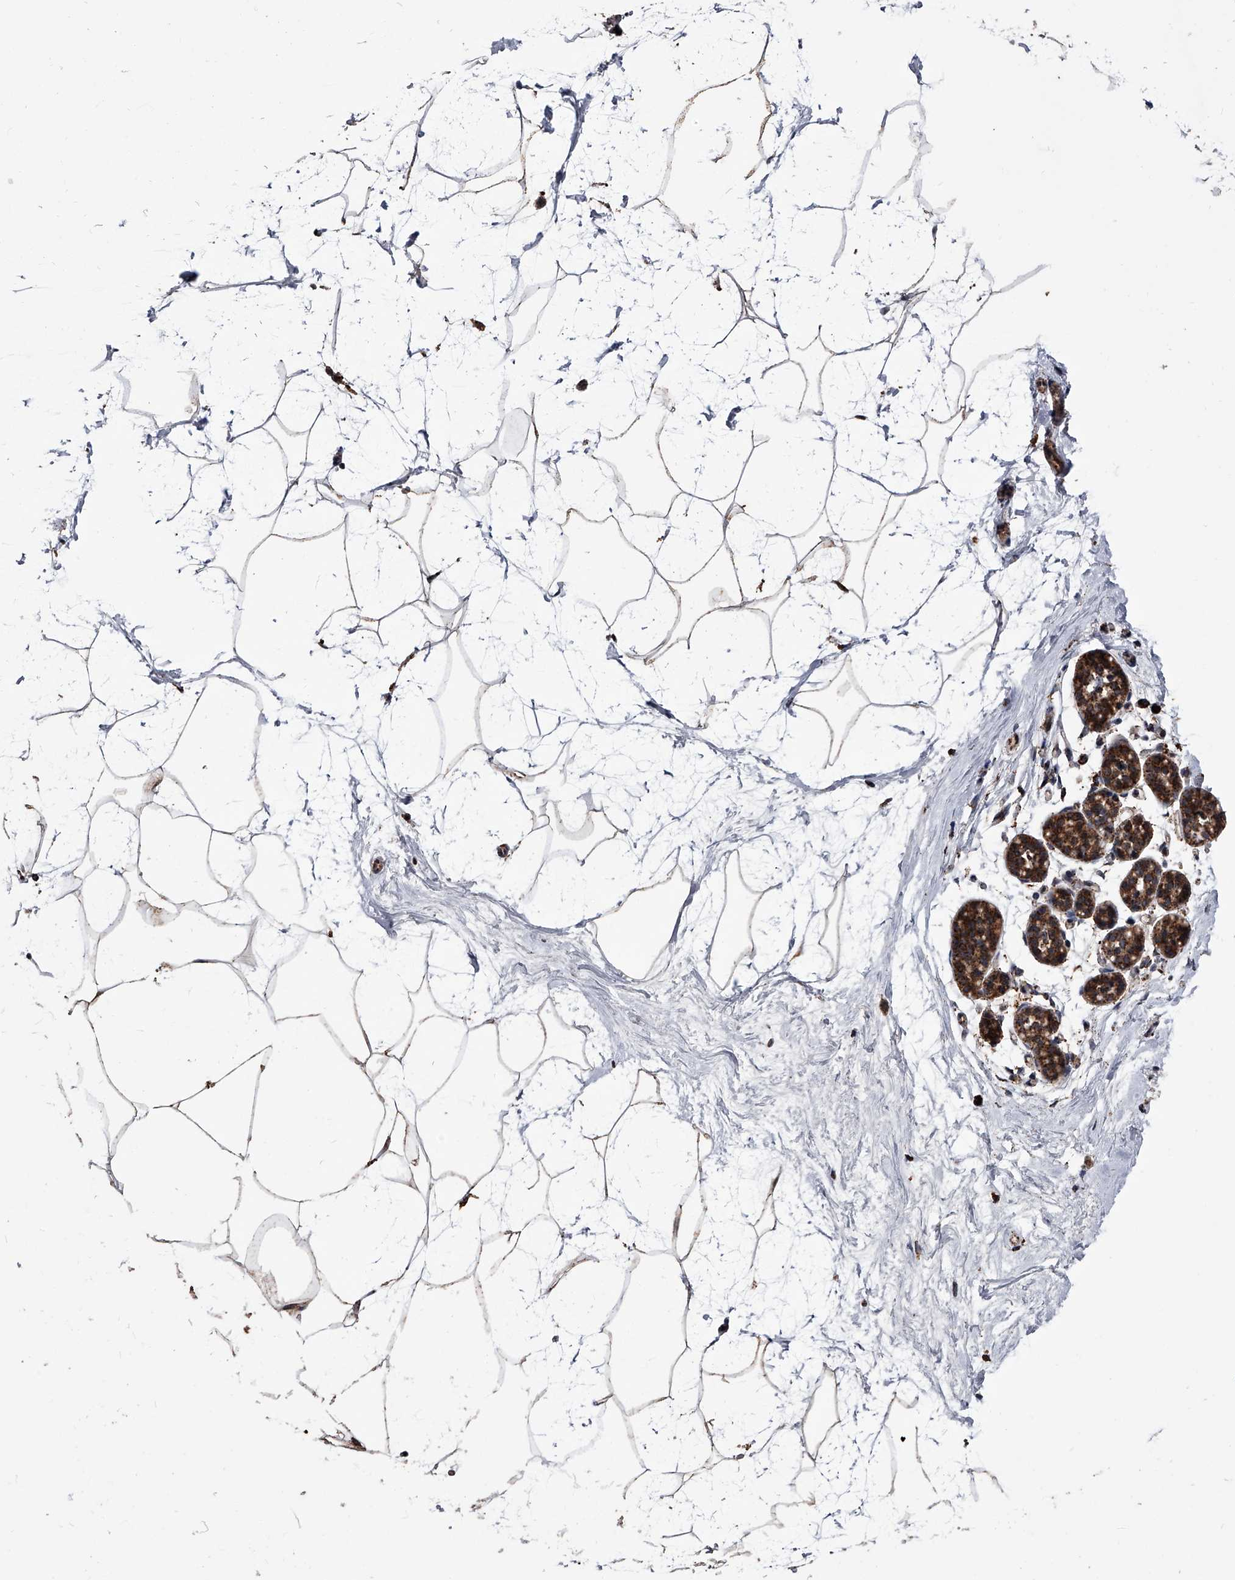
{"staining": {"intensity": "moderate", "quantity": ">75%", "location": "cytoplasmic/membranous"}, "tissue": "breast", "cell_type": "Adipocytes", "image_type": "normal", "snomed": [{"axis": "morphology", "description": "Normal tissue, NOS"}, {"axis": "topography", "description": "Breast"}], "caption": "IHC (DAB) staining of unremarkable breast shows moderate cytoplasmic/membranous protein positivity in approximately >75% of adipocytes. Immunohistochemistry (ihc) stains the protein of interest in brown and the nuclei are stained blue.", "gene": "SMPDL3A", "patient": {"sex": "female", "age": 62}}